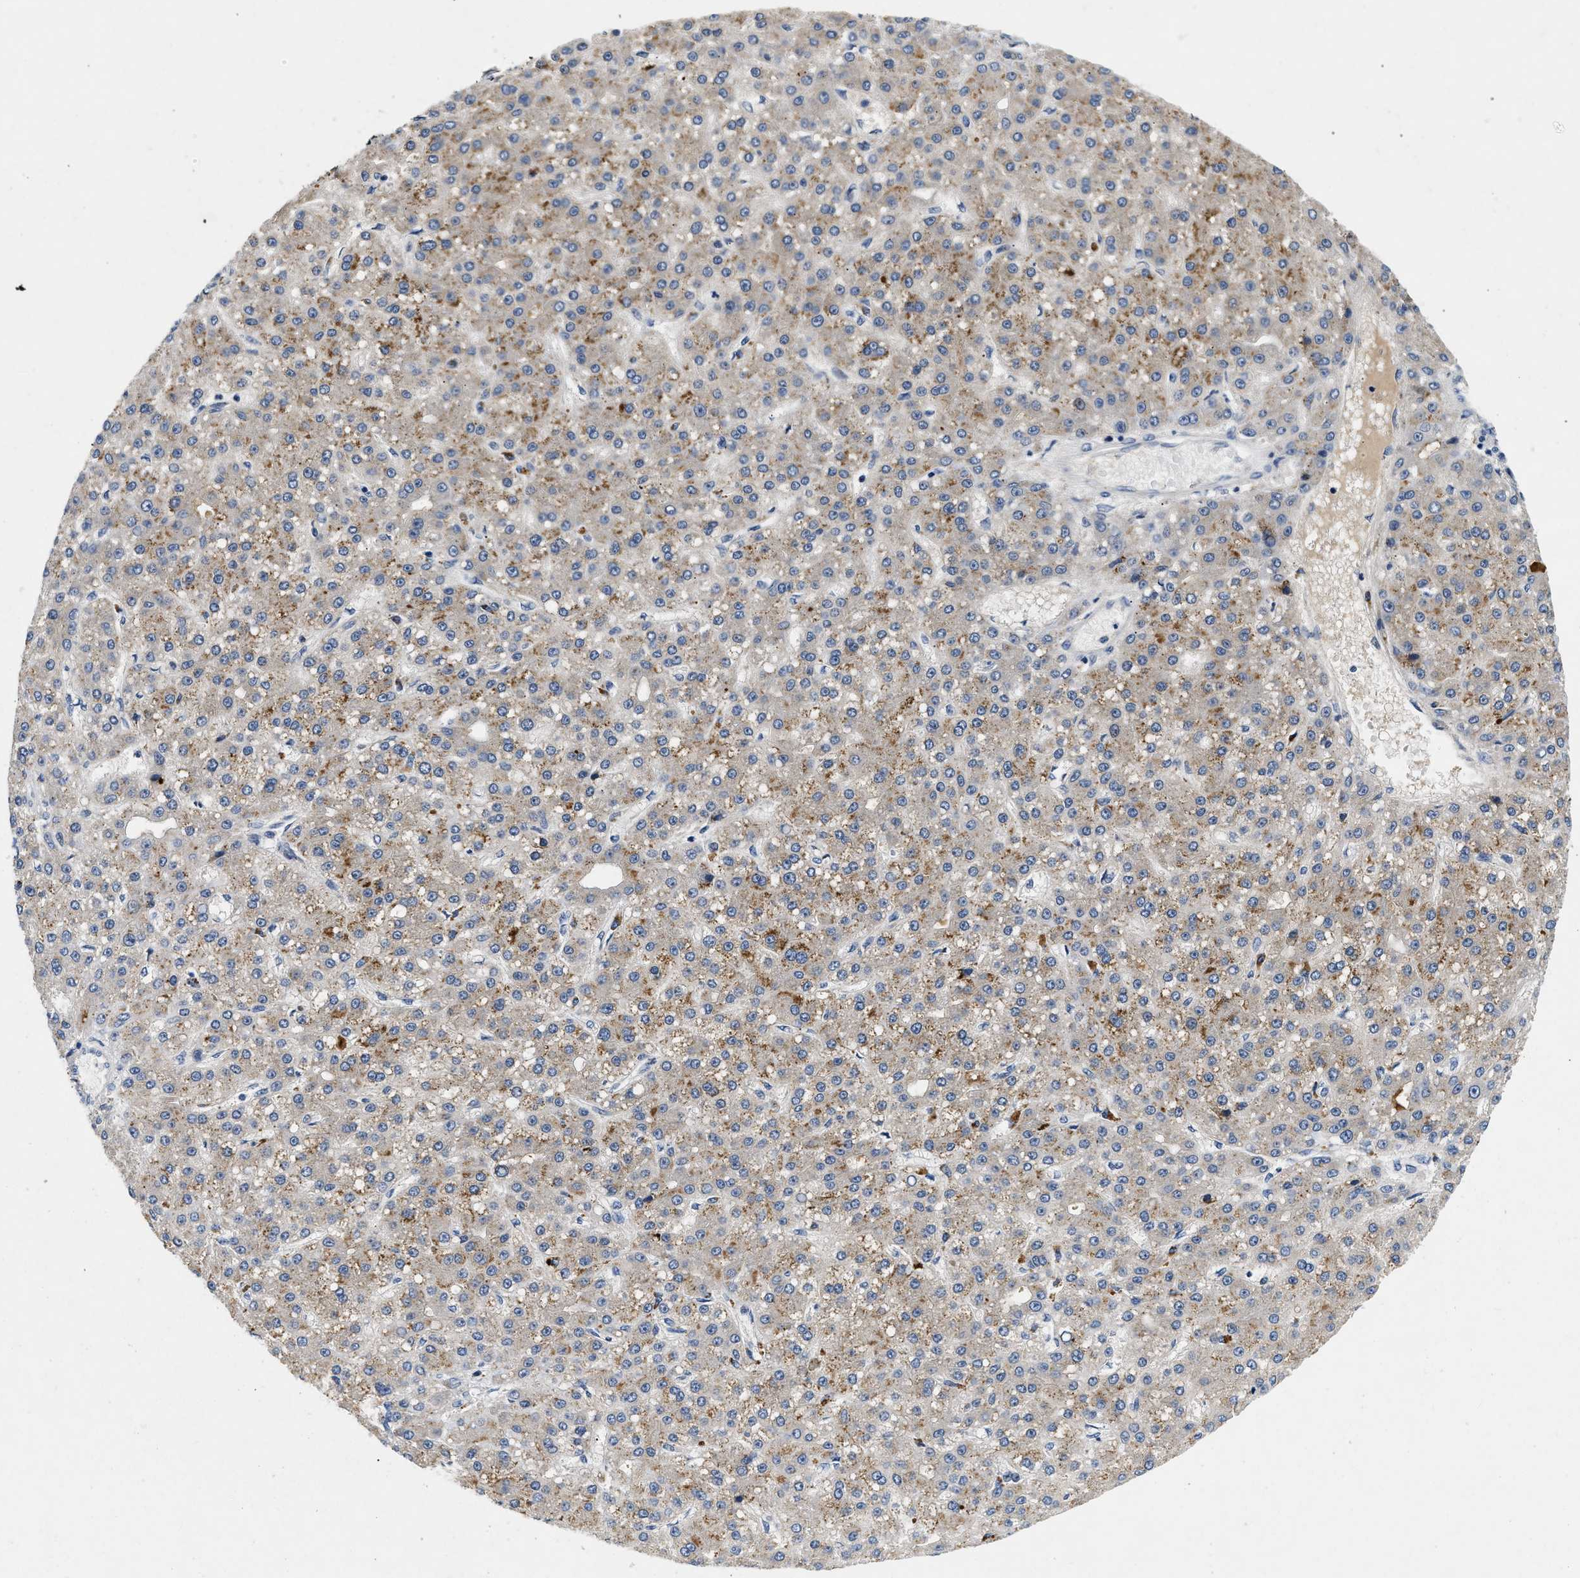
{"staining": {"intensity": "moderate", "quantity": ">75%", "location": "cytoplasmic/membranous"}, "tissue": "liver cancer", "cell_type": "Tumor cells", "image_type": "cancer", "snomed": [{"axis": "morphology", "description": "Carcinoma, Hepatocellular, NOS"}, {"axis": "topography", "description": "Liver"}], "caption": "Tumor cells show medium levels of moderate cytoplasmic/membranous staining in about >75% of cells in human liver cancer (hepatocellular carcinoma).", "gene": "PDP1", "patient": {"sex": "male", "age": 67}}